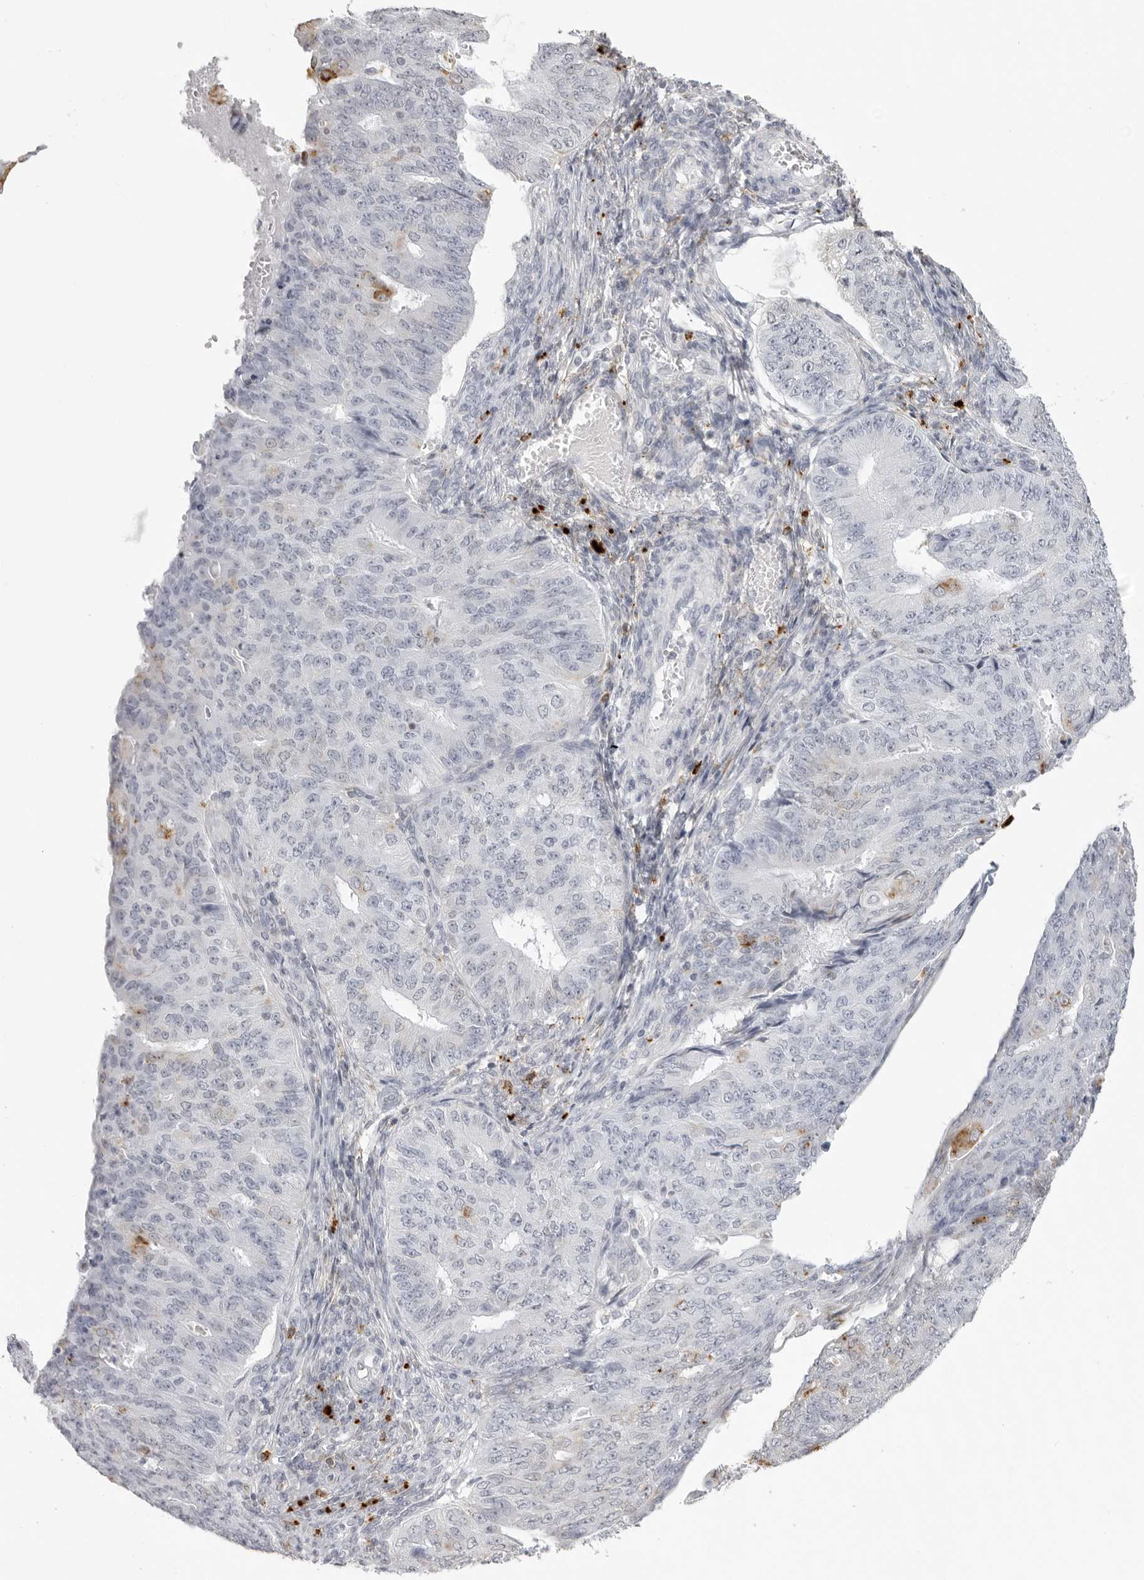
{"staining": {"intensity": "weak", "quantity": "<25%", "location": "cytoplasmic/membranous"}, "tissue": "endometrial cancer", "cell_type": "Tumor cells", "image_type": "cancer", "snomed": [{"axis": "morphology", "description": "Adenocarcinoma, NOS"}, {"axis": "topography", "description": "Endometrium"}], "caption": "Immunohistochemistry histopathology image of neoplastic tissue: human endometrial adenocarcinoma stained with DAB (3,3'-diaminobenzidine) displays no significant protein positivity in tumor cells.", "gene": "IL25", "patient": {"sex": "female", "age": 32}}